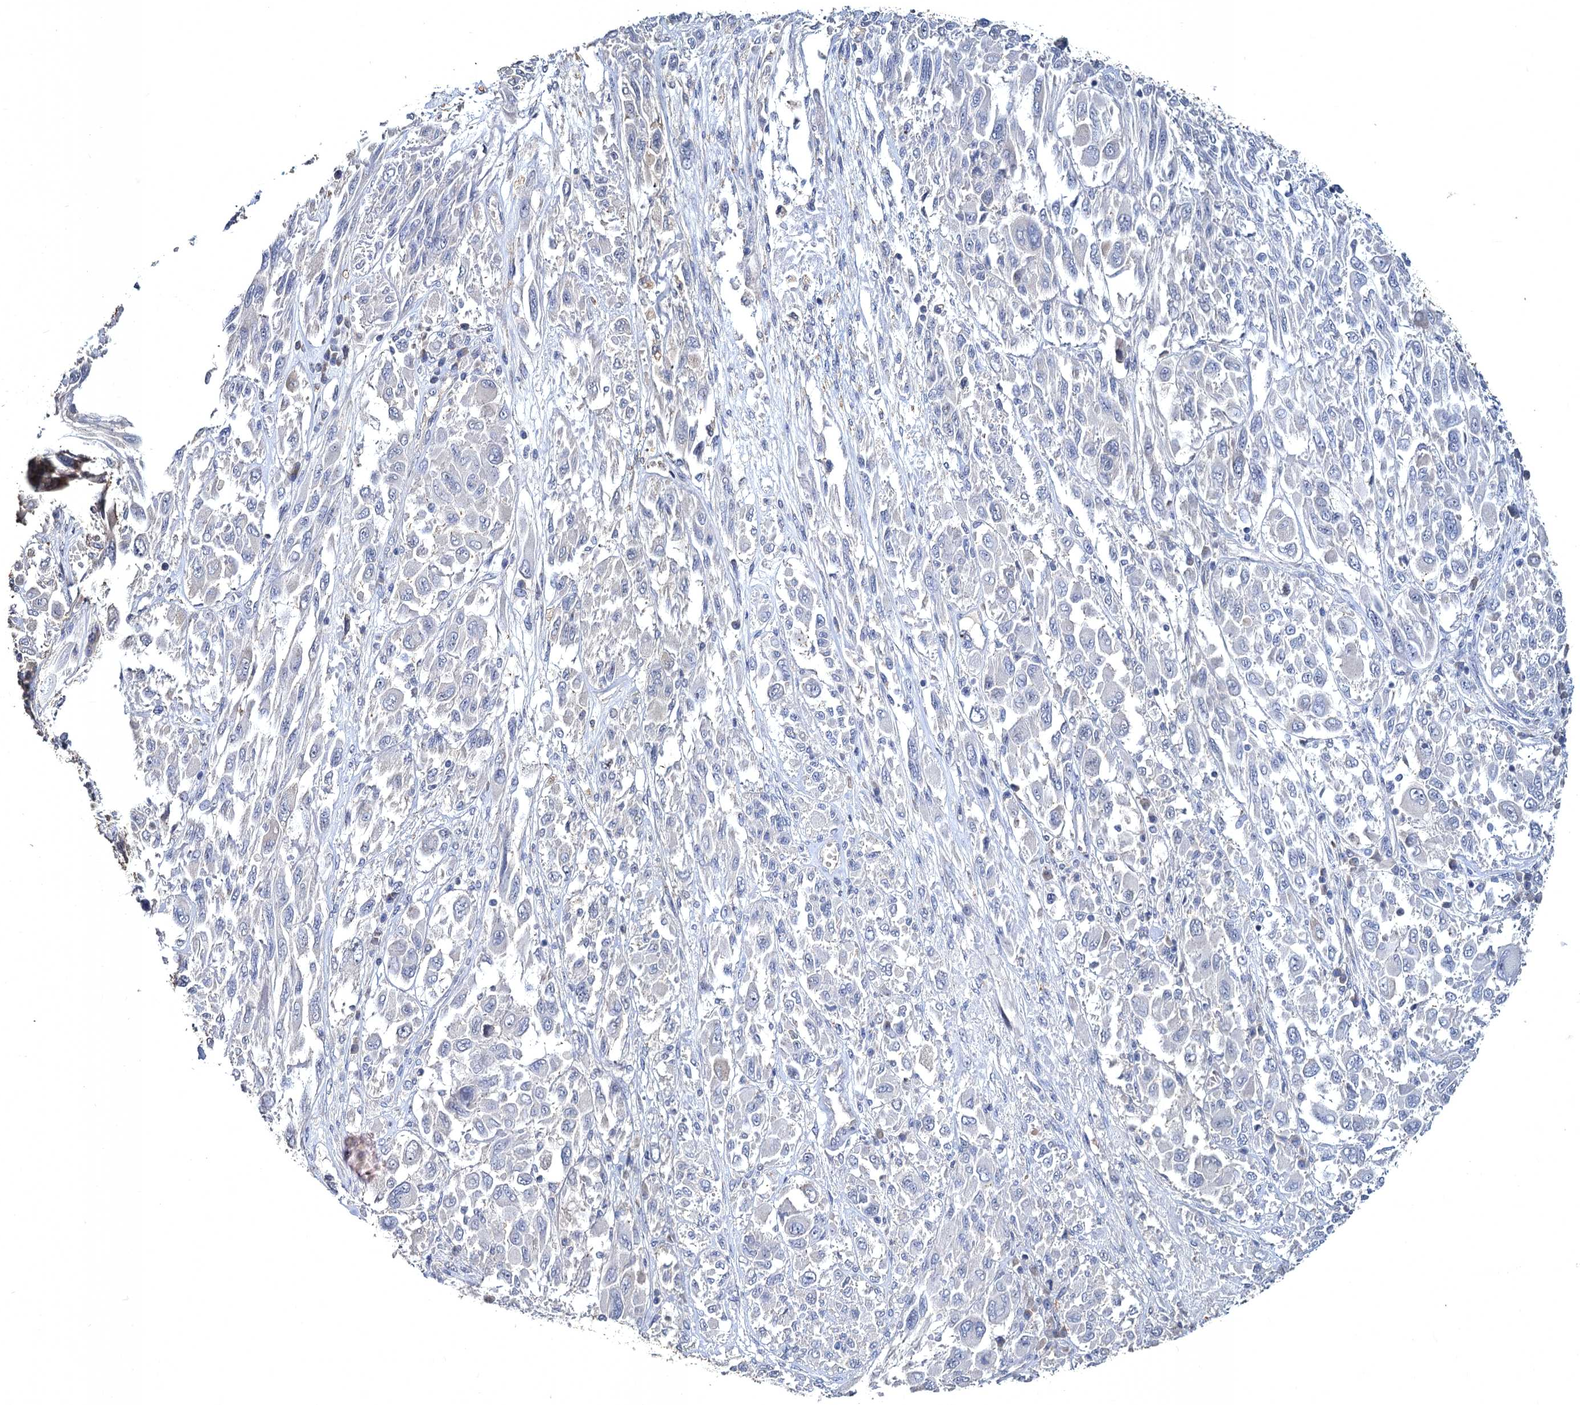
{"staining": {"intensity": "negative", "quantity": "none", "location": "none"}, "tissue": "melanoma", "cell_type": "Tumor cells", "image_type": "cancer", "snomed": [{"axis": "morphology", "description": "Malignant melanoma, NOS"}, {"axis": "topography", "description": "Skin"}], "caption": "Tumor cells show no significant protein staining in malignant melanoma. Brightfield microscopy of immunohistochemistry stained with DAB (3,3'-diaminobenzidine) (brown) and hematoxylin (blue), captured at high magnification.", "gene": "ATP9A", "patient": {"sex": "female", "age": 91}}